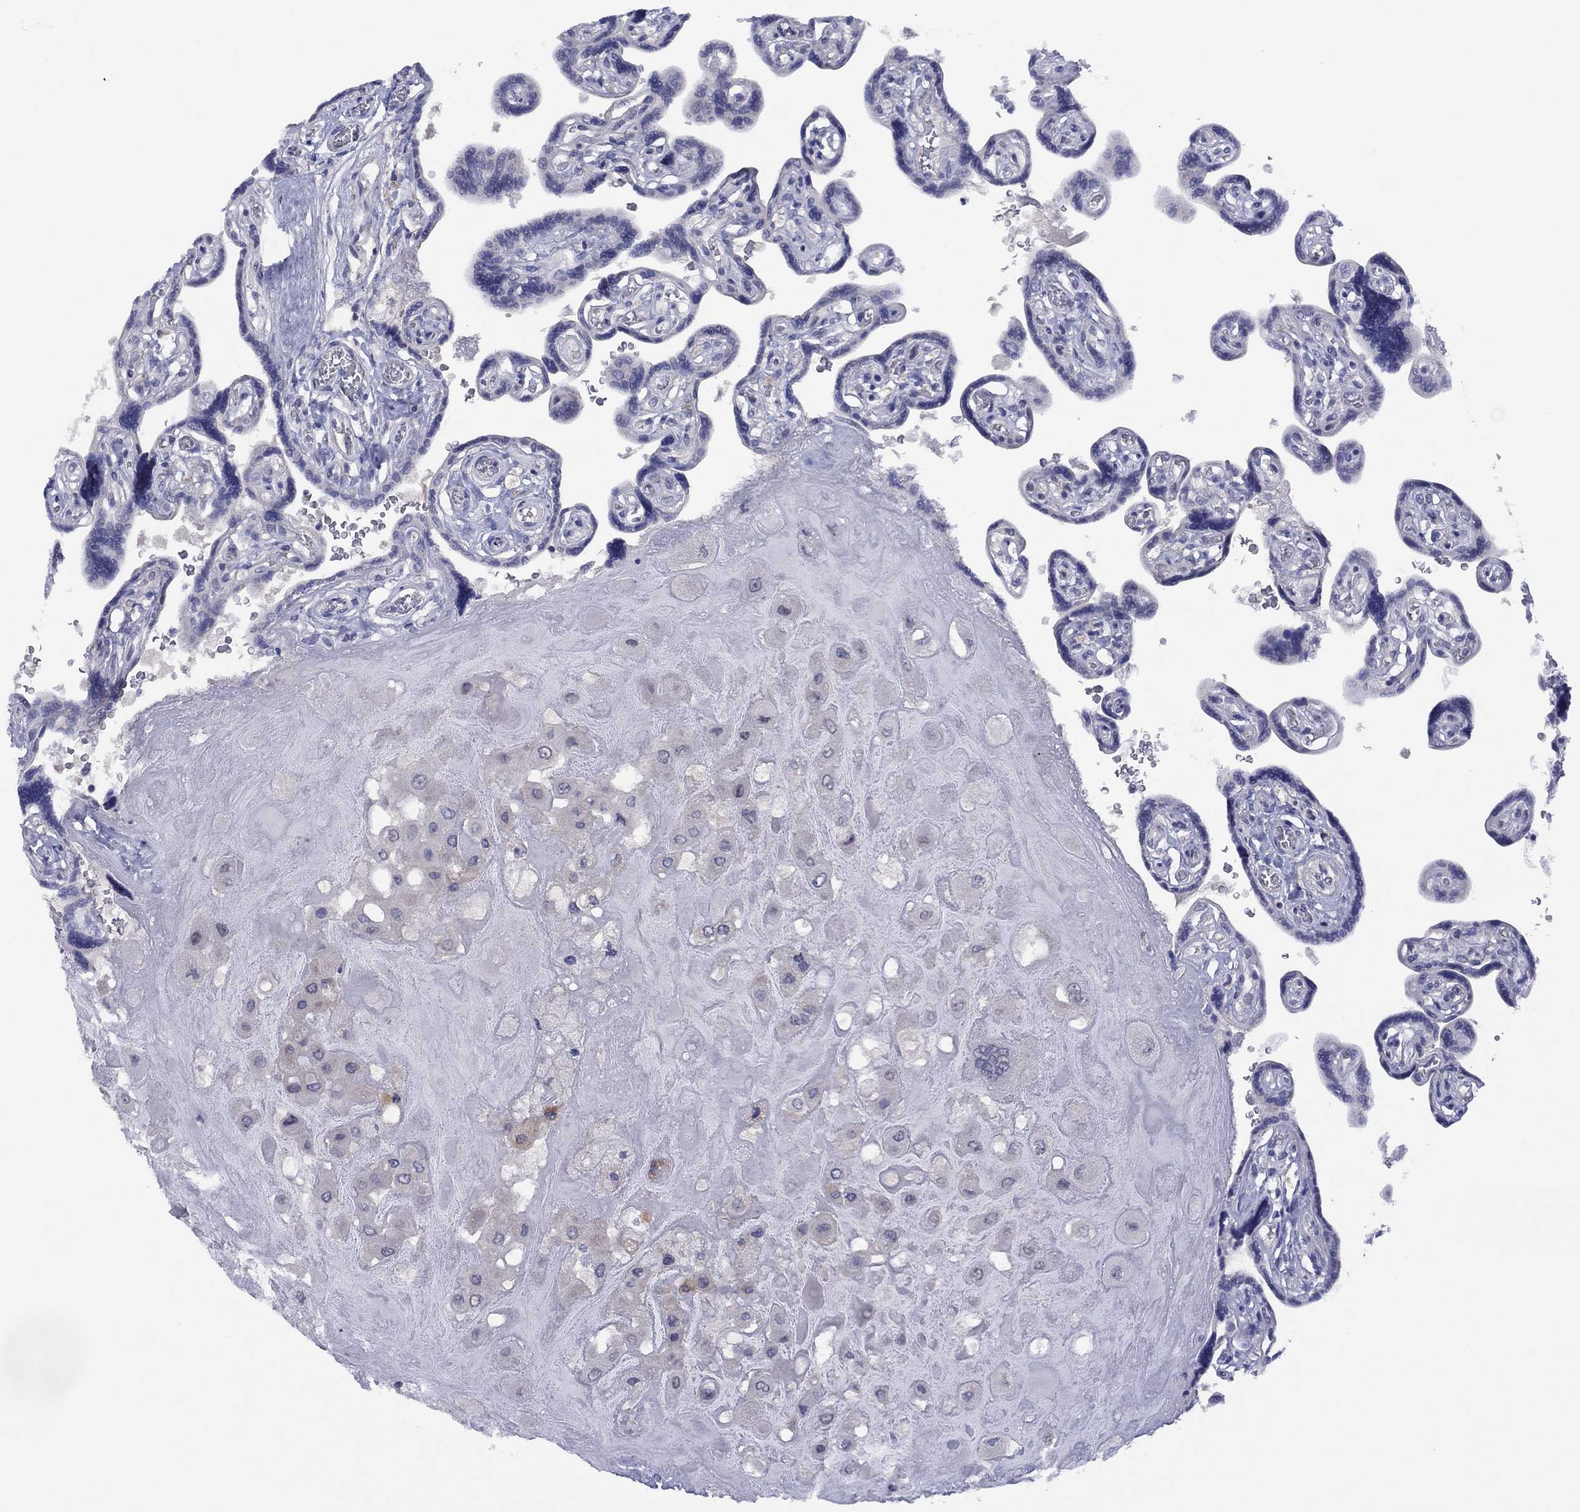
{"staining": {"intensity": "negative", "quantity": "none", "location": "none"}, "tissue": "placenta", "cell_type": "Decidual cells", "image_type": "normal", "snomed": [{"axis": "morphology", "description": "Normal tissue, NOS"}, {"axis": "topography", "description": "Placenta"}], "caption": "Immunohistochemical staining of unremarkable placenta displays no significant expression in decidual cells.", "gene": "CYP2B6", "patient": {"sex": "female", "age": 32}}